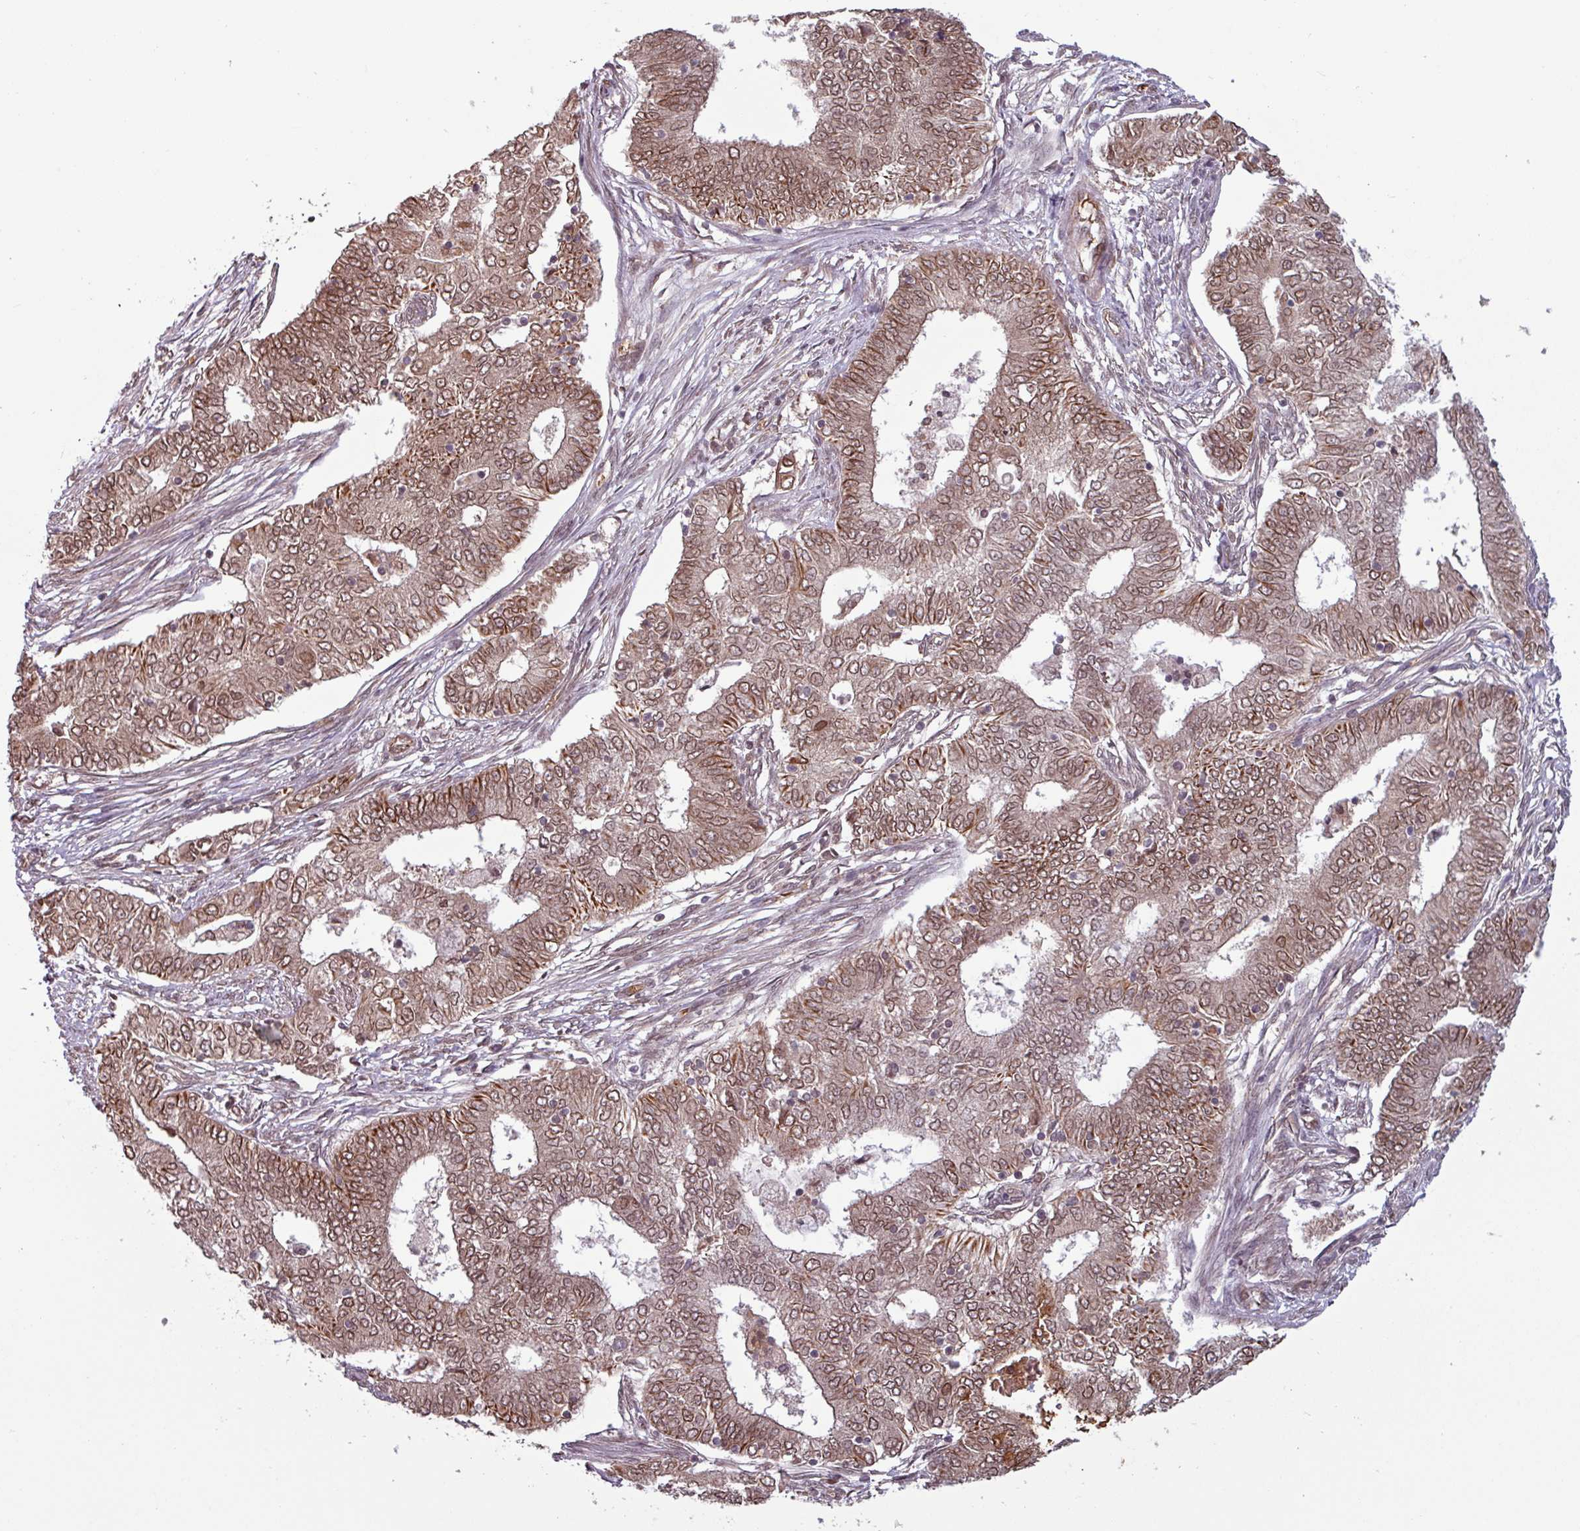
{"staining": {"intensity": "moderate", "quantity": ">75%", "location": "cytoplasmic/membranous,nuclear"}, "tissue": "endometrial cancer", "cell_type": "Tumor cells", "image_type": "cancer", "snomed": [{"axis": "morphology", "description": "Adenocarcinoma, NOS"}, {"axis": "topography", "description": "Endometrium"}], "caption": "About >75% of tumor cells in adenocarcinoma (endometrial) exhibit moderate cytoplasmic/membranous and nuclear protein expression as visualized by brown immunohistochemical staining.", "gene": "RBM4B", "patient": {"sex": "female", "age": 62}}